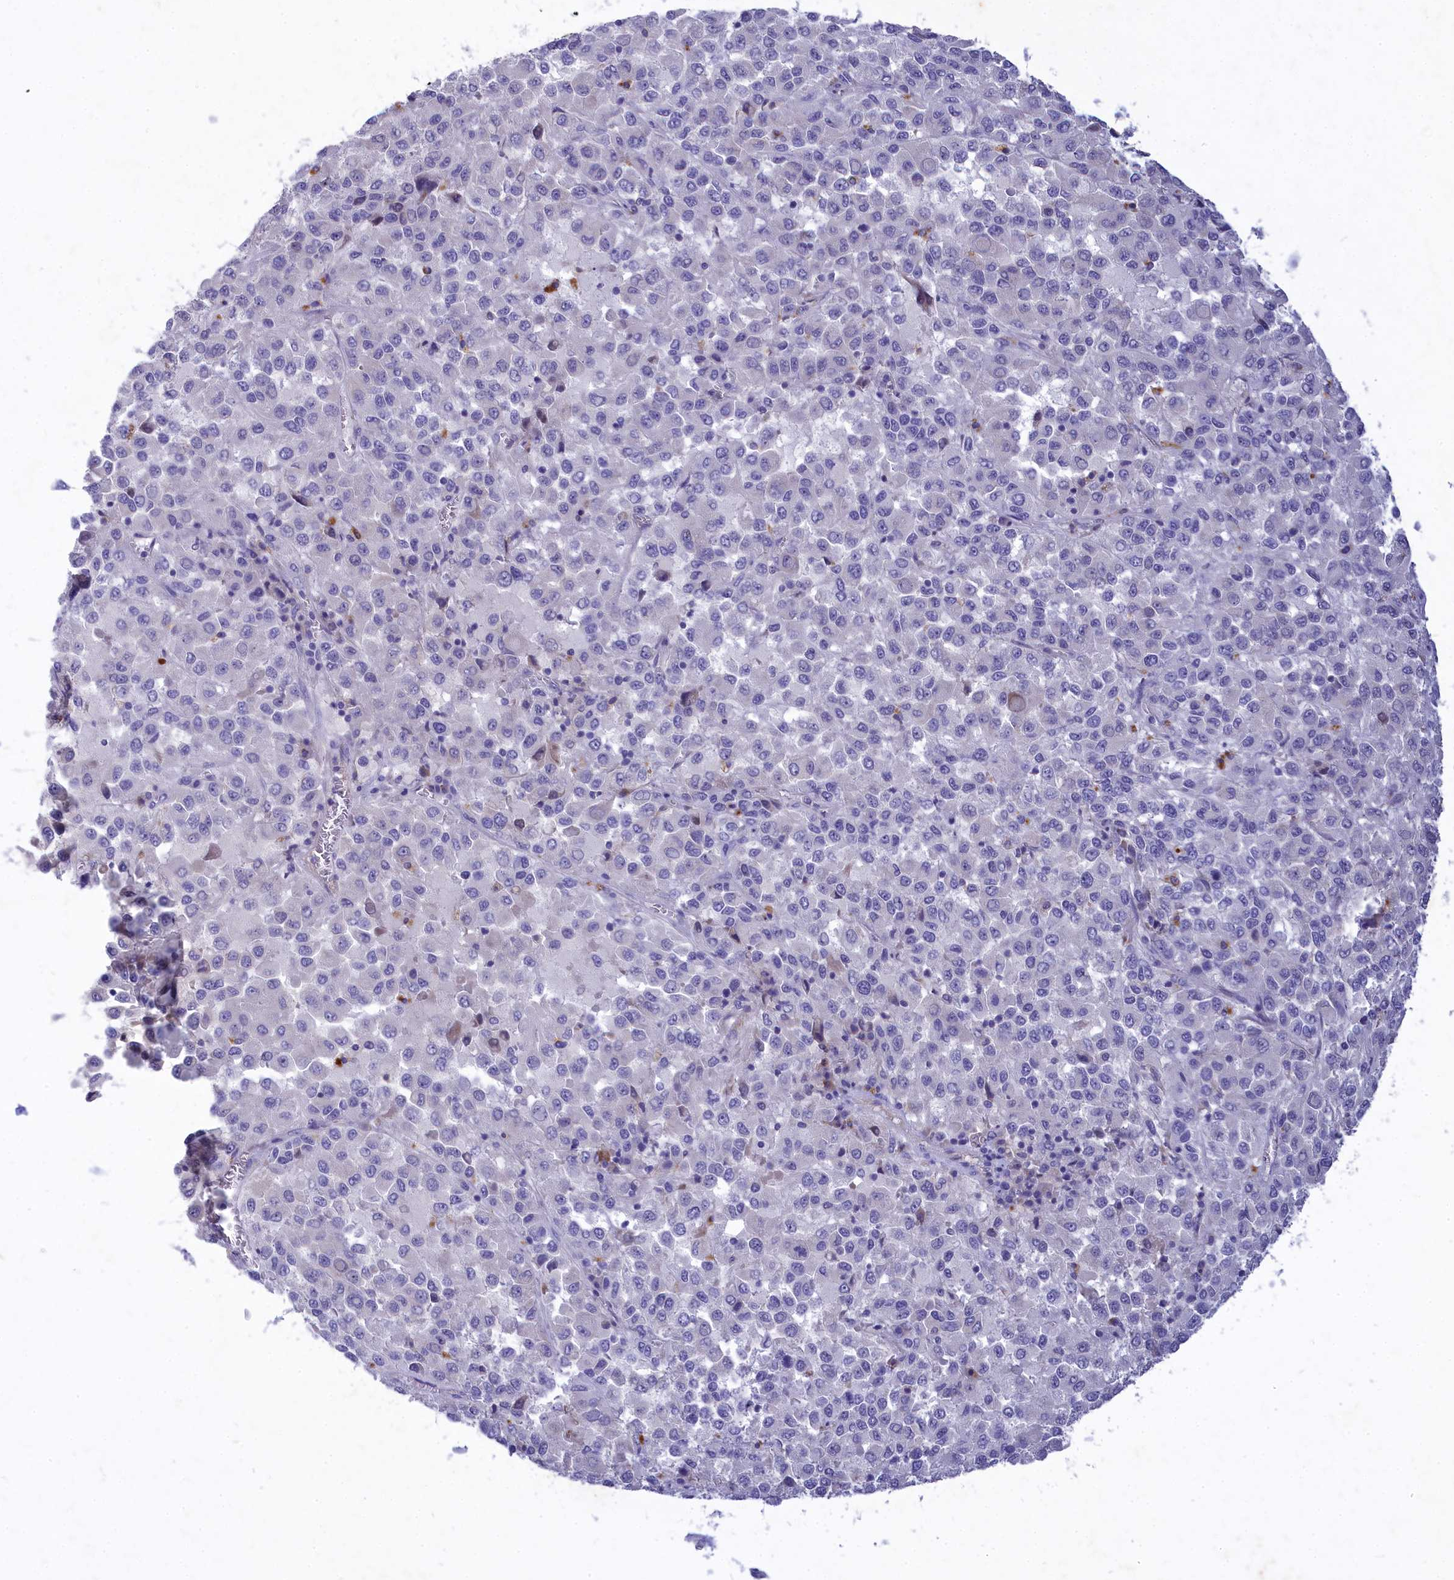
{"staining": {"intensity": "negative", "quantity": "none", "location": "none"}, "tissue": "melanoma", "cell_type": "Tumor cells", "image_type": "cancer", "snomed": [{"axis": "morphology", "description": "Malignant melanoma, Metastatic site"}, {"axis": "topography", "description": "Lung"}], "caption": "Protein analysis of melanoma demonstrates no significant expression in tumor cells. (DAB (3,3'-diaminobenzidine) immunohistochemistry (IHC) with hematoxylin counter stain).", "gene": "DEFB119", "patient": {"sex": "male", "age": 64}}